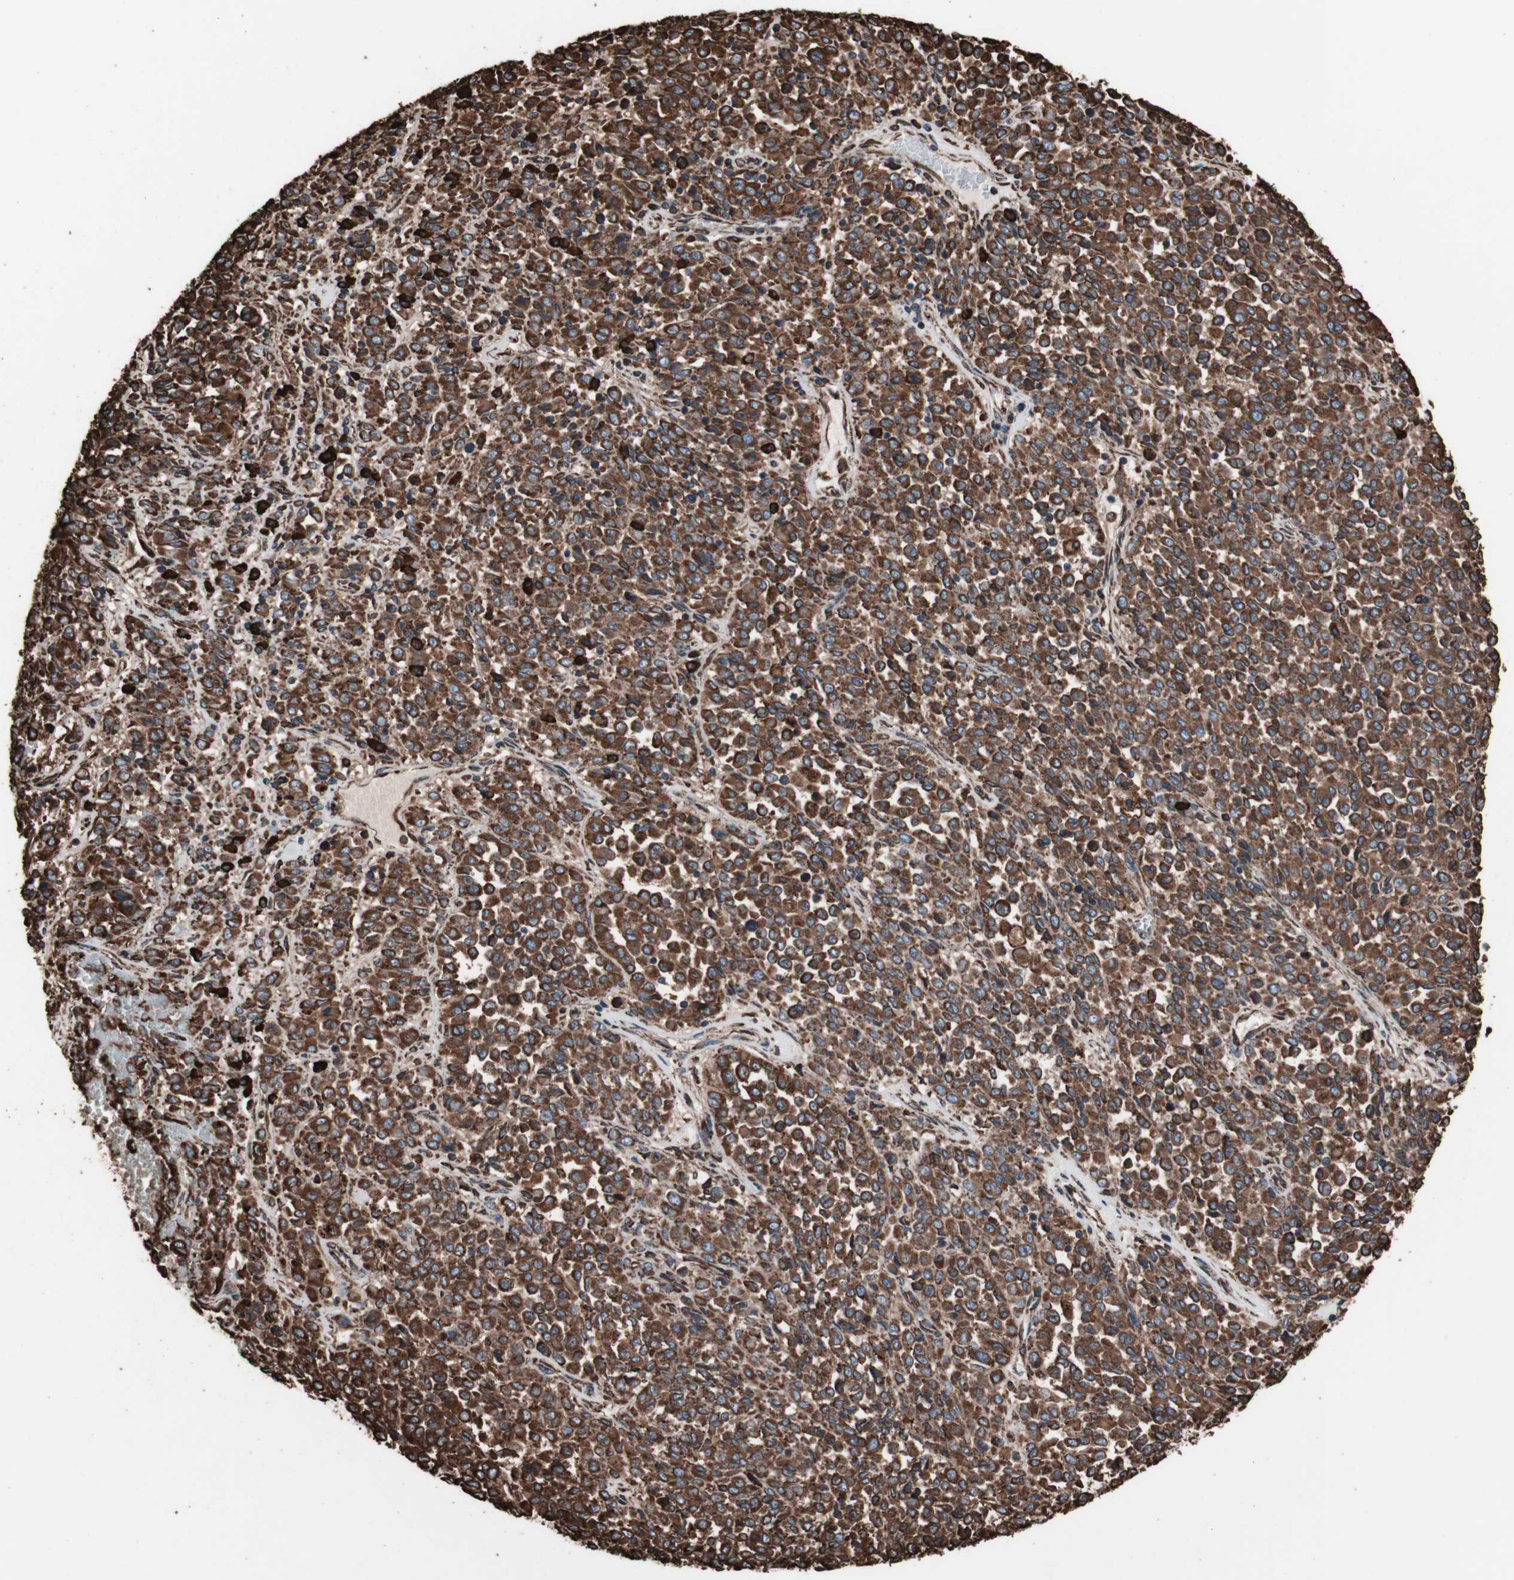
{"staining": {"intensity": "strong", "quantity": ">75%", "location": "cytoplasmic/membranous"}, "tissue": "melanoma", "cell_type": "Tumor cells", "image_type": "cancer", "snomed": [{"axis": "morphology", "description": "Malignant melanoma, Metastatic site"}, {"axis": "topography", "description": "Pancreas"}], "caption": "The histopathology image displays a brown stain indicating the presence of a protein in the cytoplasmic/membranous of tumor cells in malignant melanoma (metastatic site). The protein is shown in brown color, while the nuclei are stained blue.", "gene": "HSP90B1", "patient": {"sex": "female", "age": 30}}